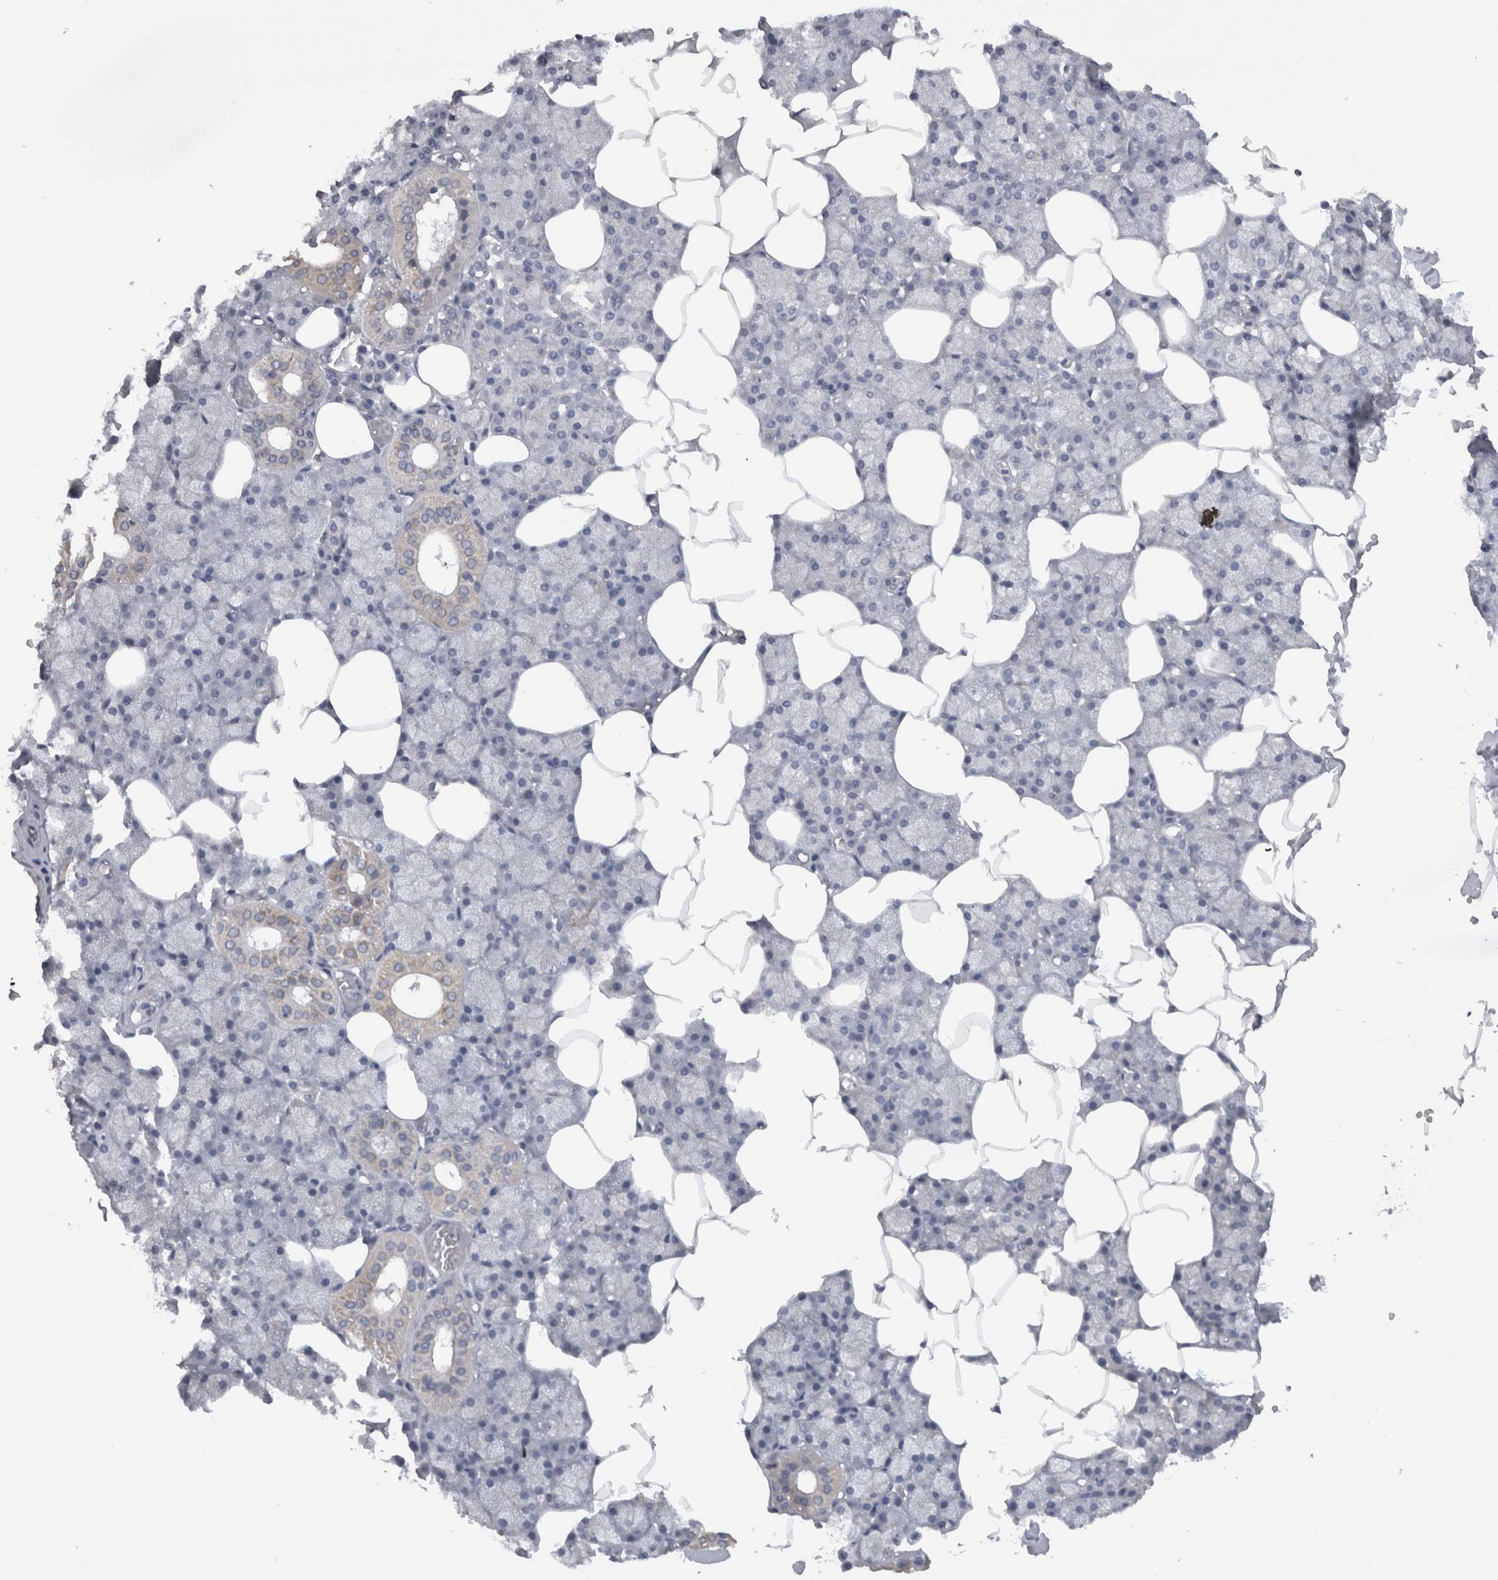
{"staining": {"intensity": "negative", "quantity": "none", "location": "none"}, "tissue": "salivary gland", "cell_type": "Glandular cells", "image_type": "normal", "snomed": [{"axis": "morphology", "description": "Normal tissue, NOS"}, {"axis": "topography", "description": "Salivary gland"}], "caption": "DAB (3,3'-diaminobenzidine) immunohistochemical staining of unremarkable salivary gland demonstrates no significant positivity in glandular cells. (DAB immunohistochemistry (IHC) visualized using brightfield microscopy, high magnification).", "gene": "DHRS4", "patient": {"sex": "male", "age": 62}}